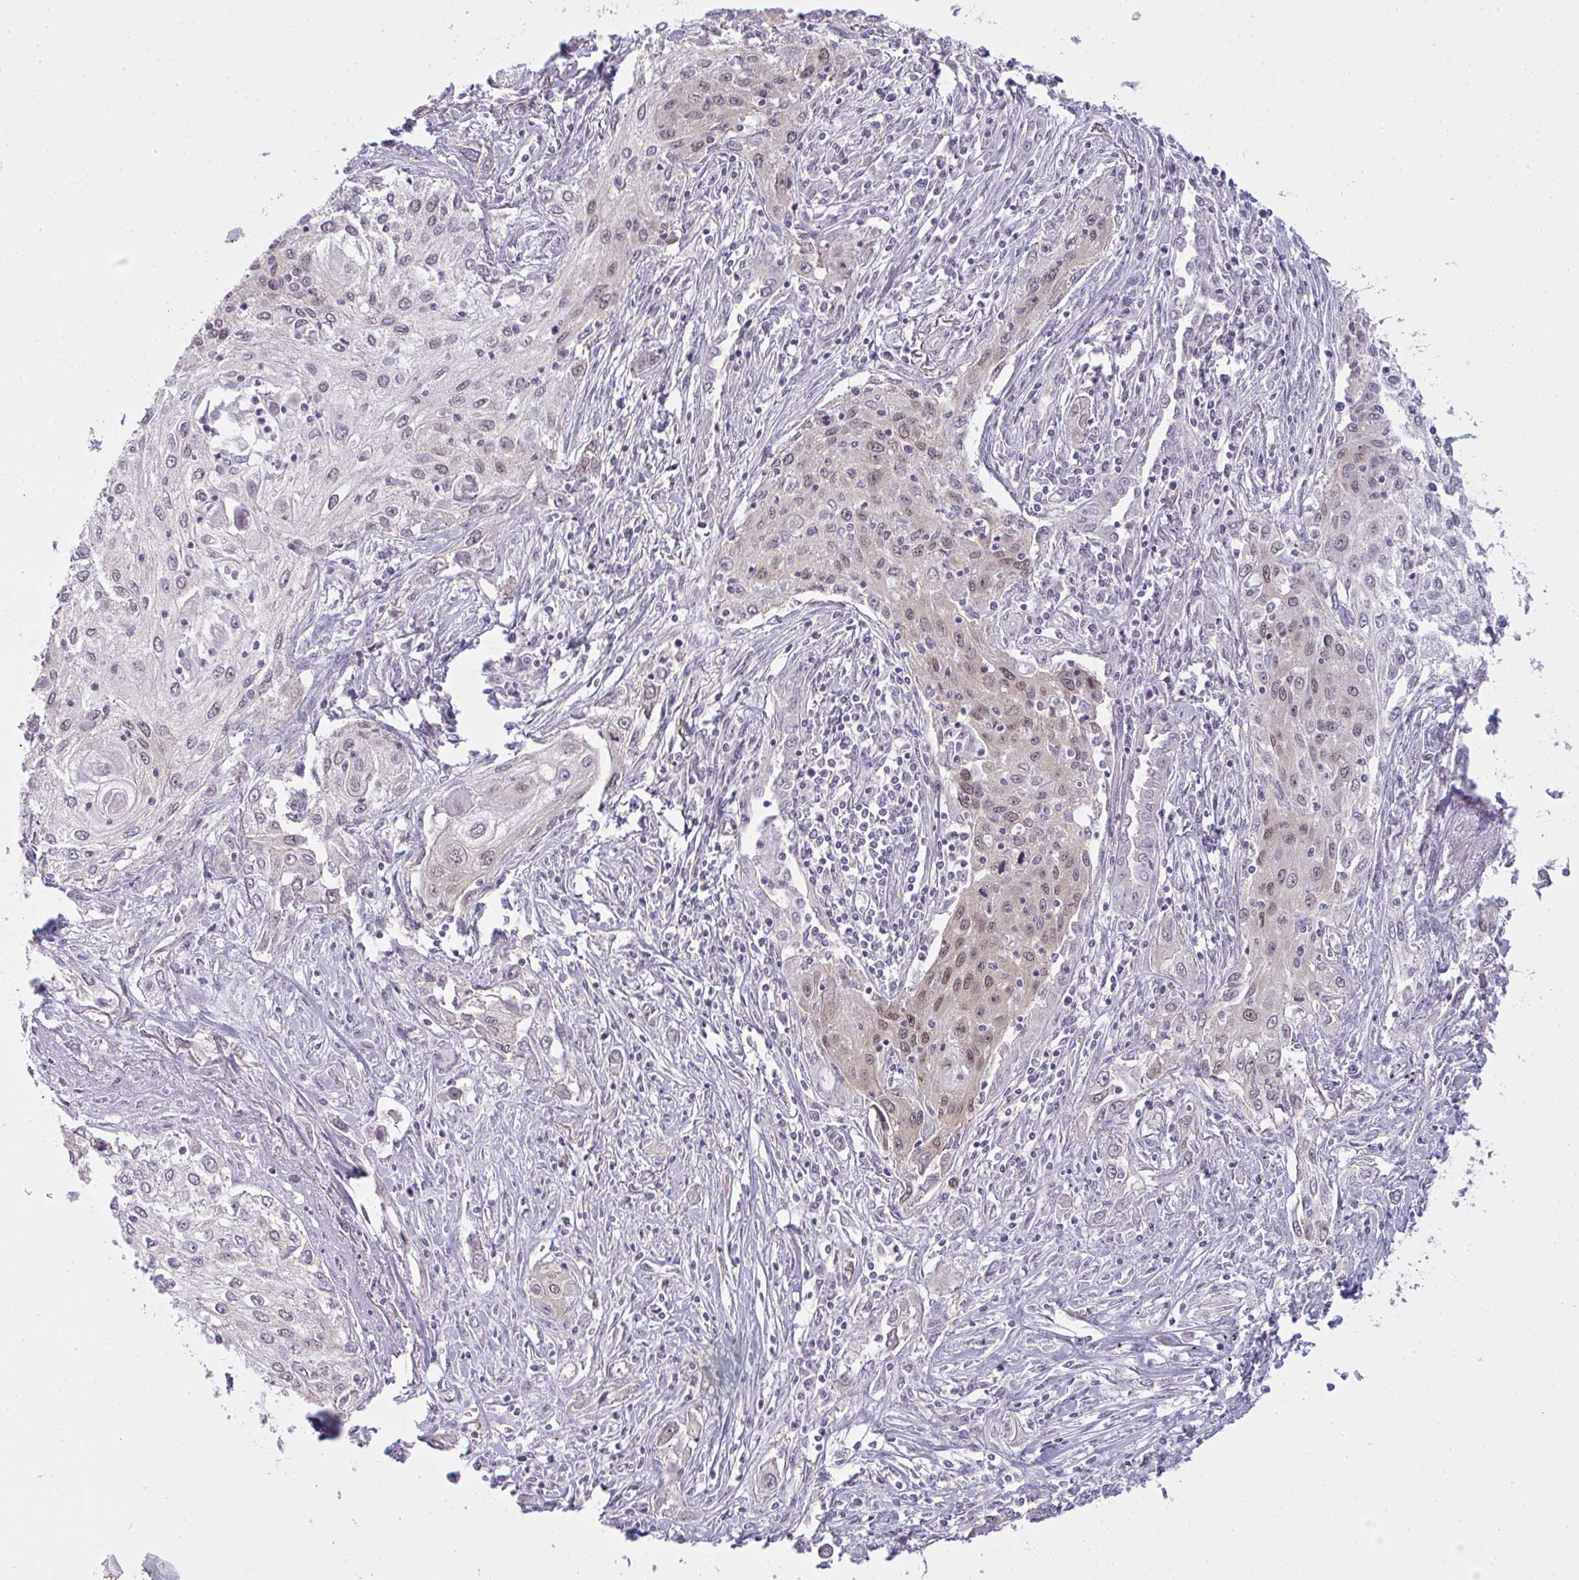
{"staining": {"intensity": "weak", "quantity": "<25%", "location": "nuclear"}, "tissue": "lung cancer", "cell_type": "Tumor cells", "image_type": "cancer", "snomed": [{"axis": "morphology", "description": "Squamous cell carcinoma, NOS"}, {"axis": "topography", "description": "Lung"}], "caption": "The immunohistochemistry photomicrograph has no significant staining in tumor cells of lung squamous cell carcinoma tissue.", "gene": "CSE1L", "patient": {"sex": "female", "age": 69}}